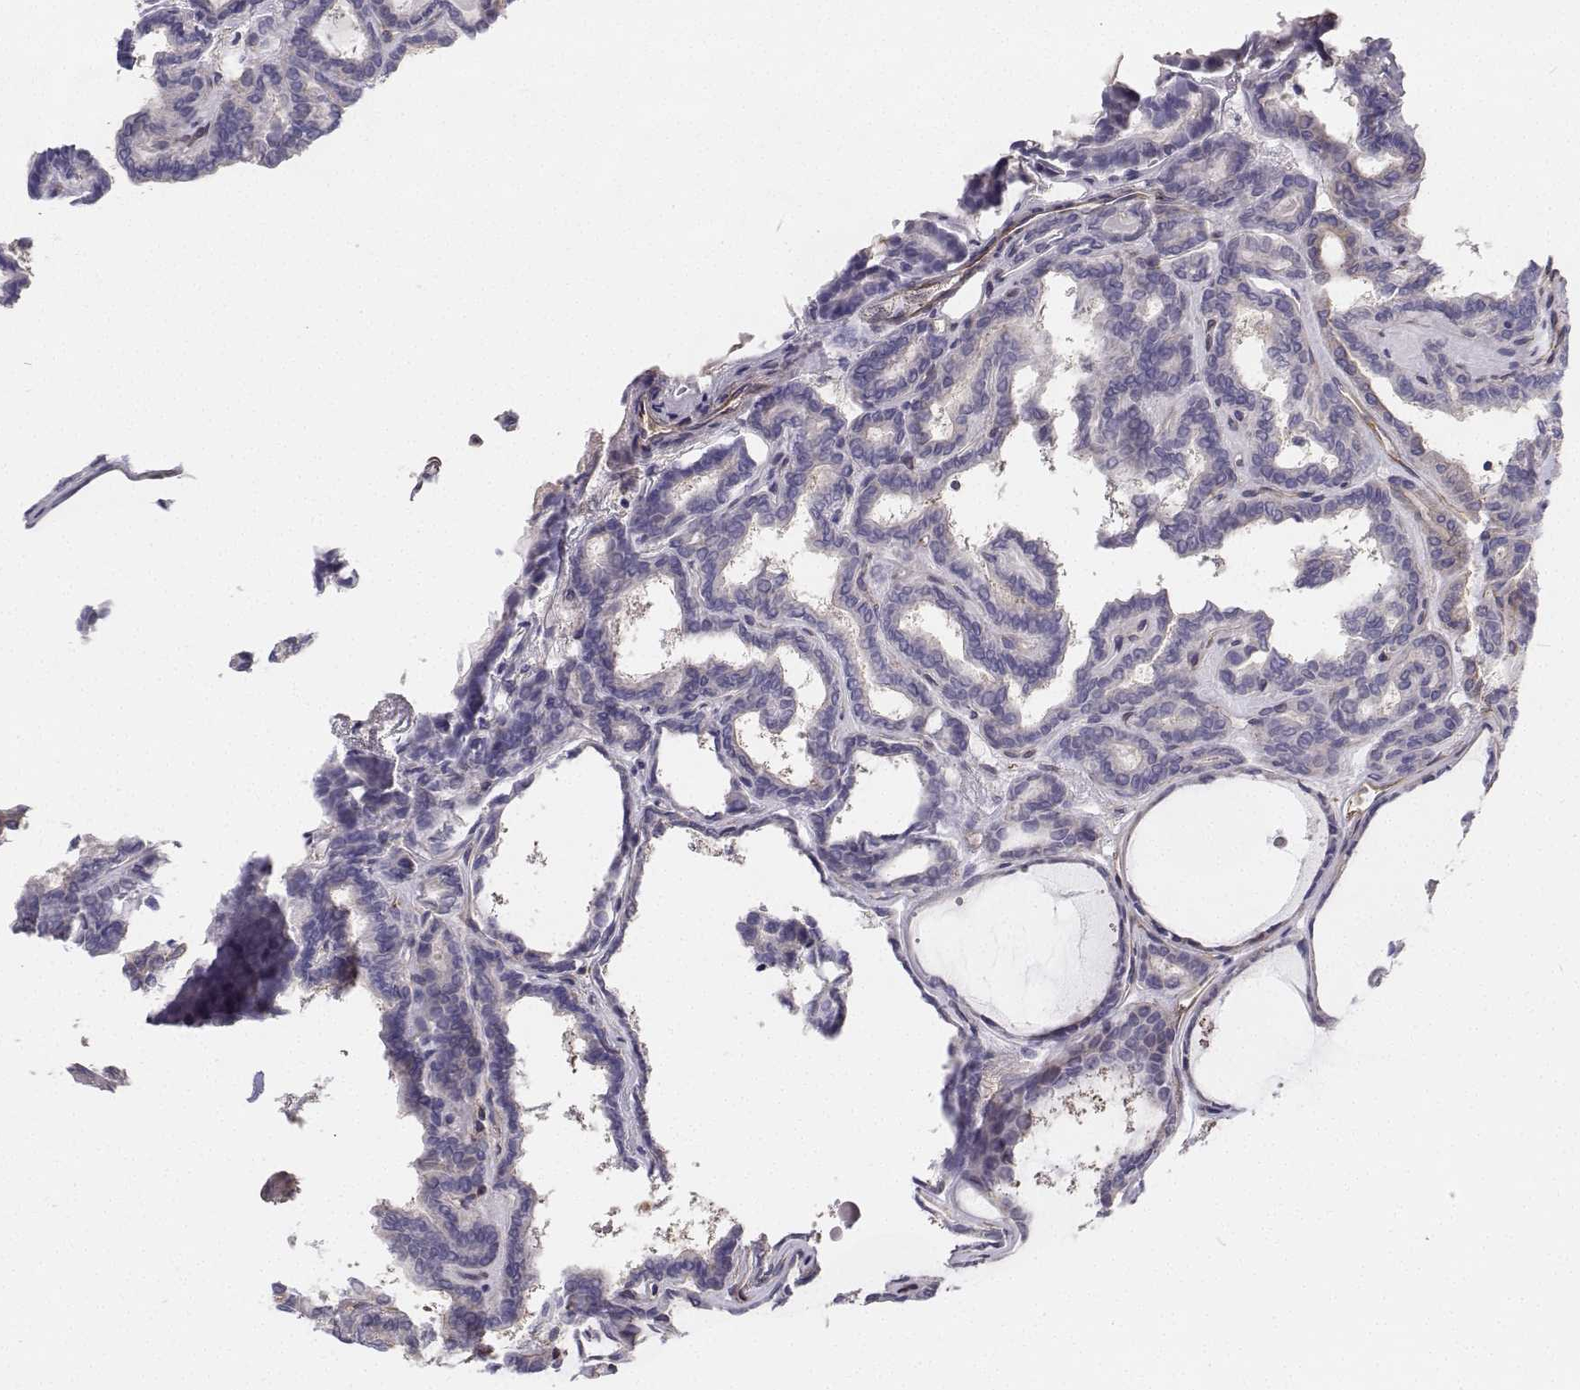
{"staining": {"intensity": "weak", "quantity": "<25%", "location": "nuclear"}, "tissue": "thyroid cancer", "cell_type": "Tumor cells", "image_type": "cancer", "snomed": [{"axis": "morphology", "description": "Papillary adenocarcinoma, NOS"}, {"axis": "topography", "description": "Thyroid gland"}], "caption": "Tumor cells show no significant protein expression in thyroid cancer. (Brightfield microscopy of DAB IHC at high magnification).", "gene": "MYH9", "patient": {"sex": "female", "age": 46}}